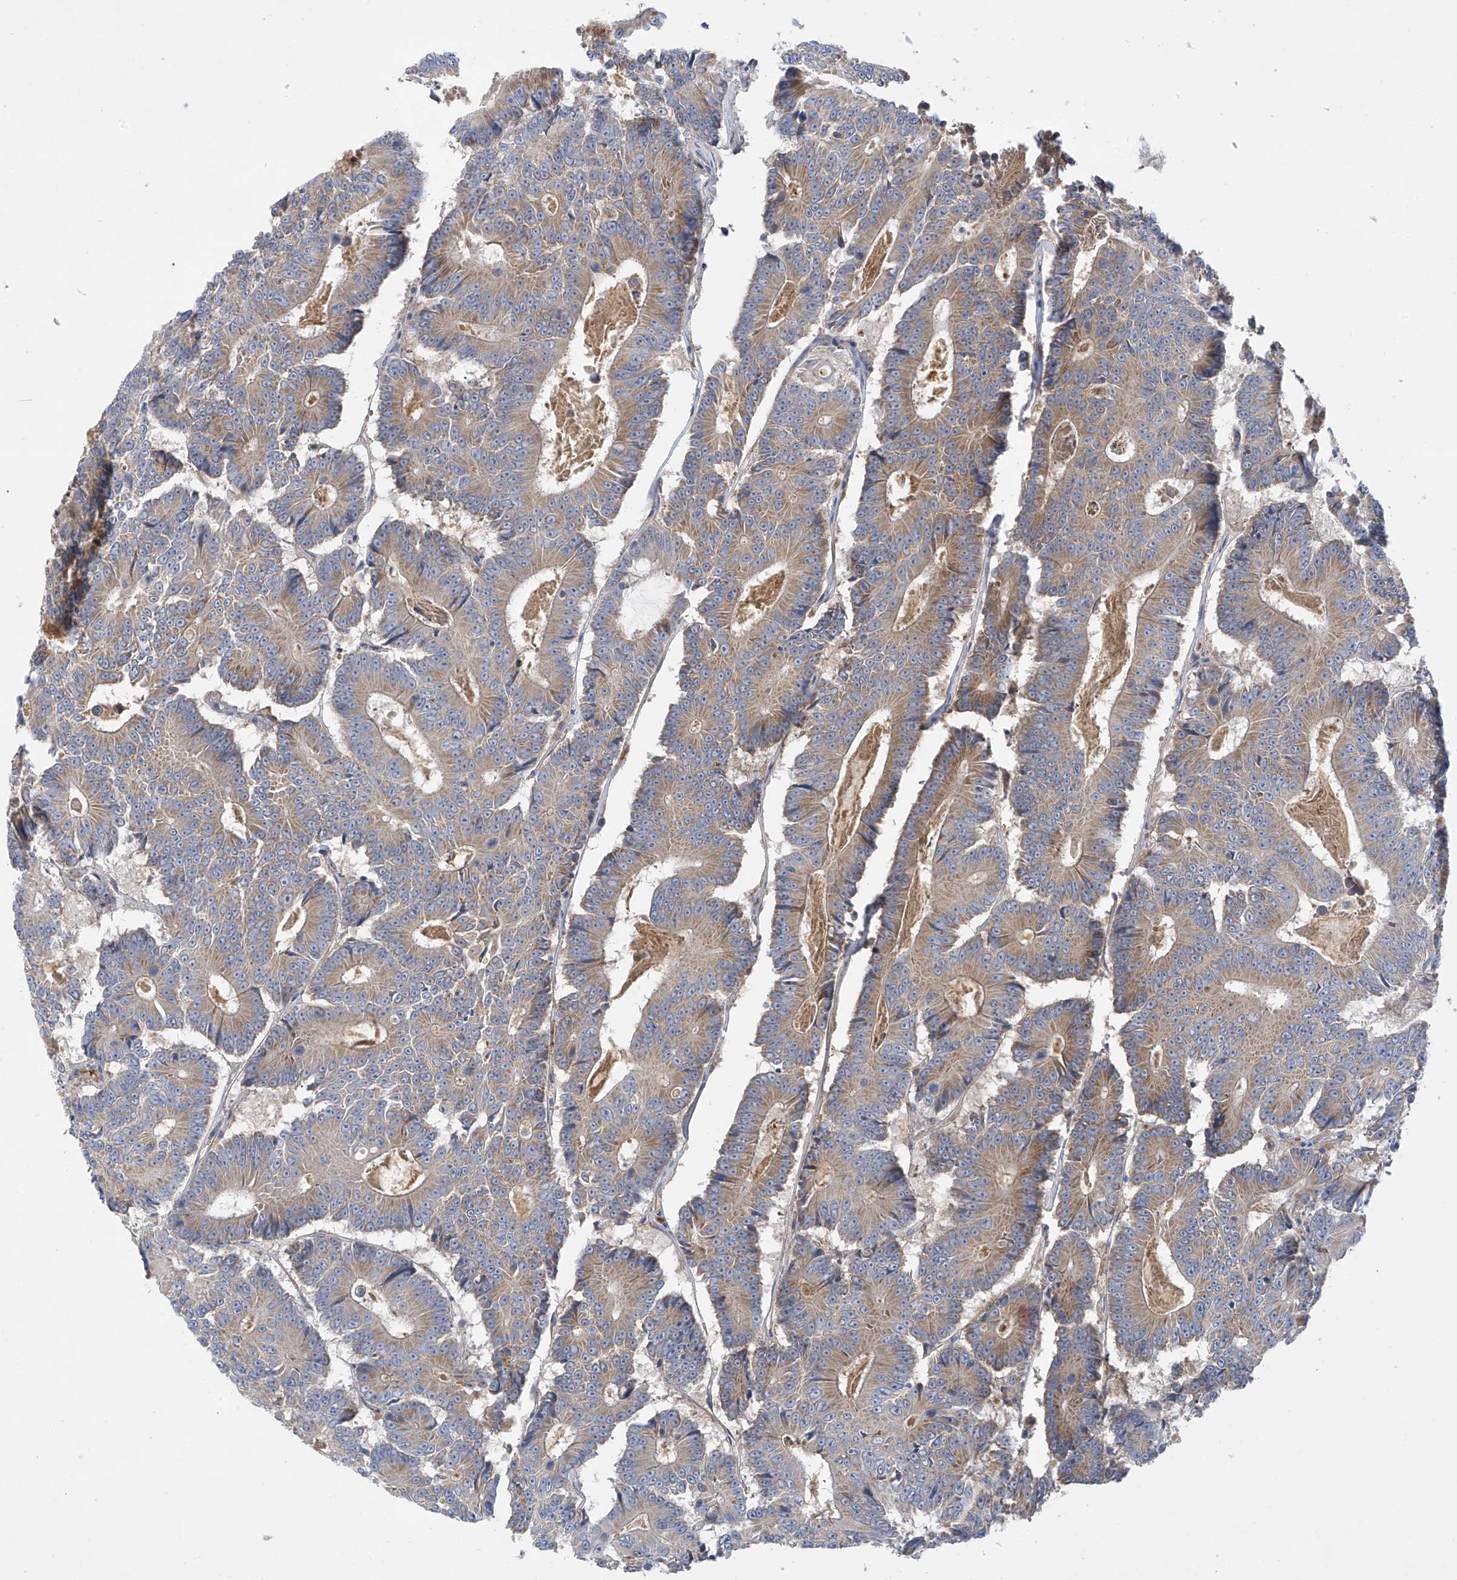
{"staining": {"intensity": "moderate", "quantity": ">75%", "location": "cytoplasmic/membranous"}, "tissue": "colorectal cancer", "cell_type": "Tumor cells", "image_type": "cancer", "snomed": [{"axis": "morphology", "description": "Adenocarcinoma, NOS"}, {"axis": "topography", "description": "Colon"}], "caption": "Immunohistochemical staining of colorectal adenocarcinoma displays medium levels of moderate cytoplasmic/membranous protein positivity in approximately >75% of tumor cells.", "gene": "METTL18", "patient": {"sex": "male", "age": 83}}